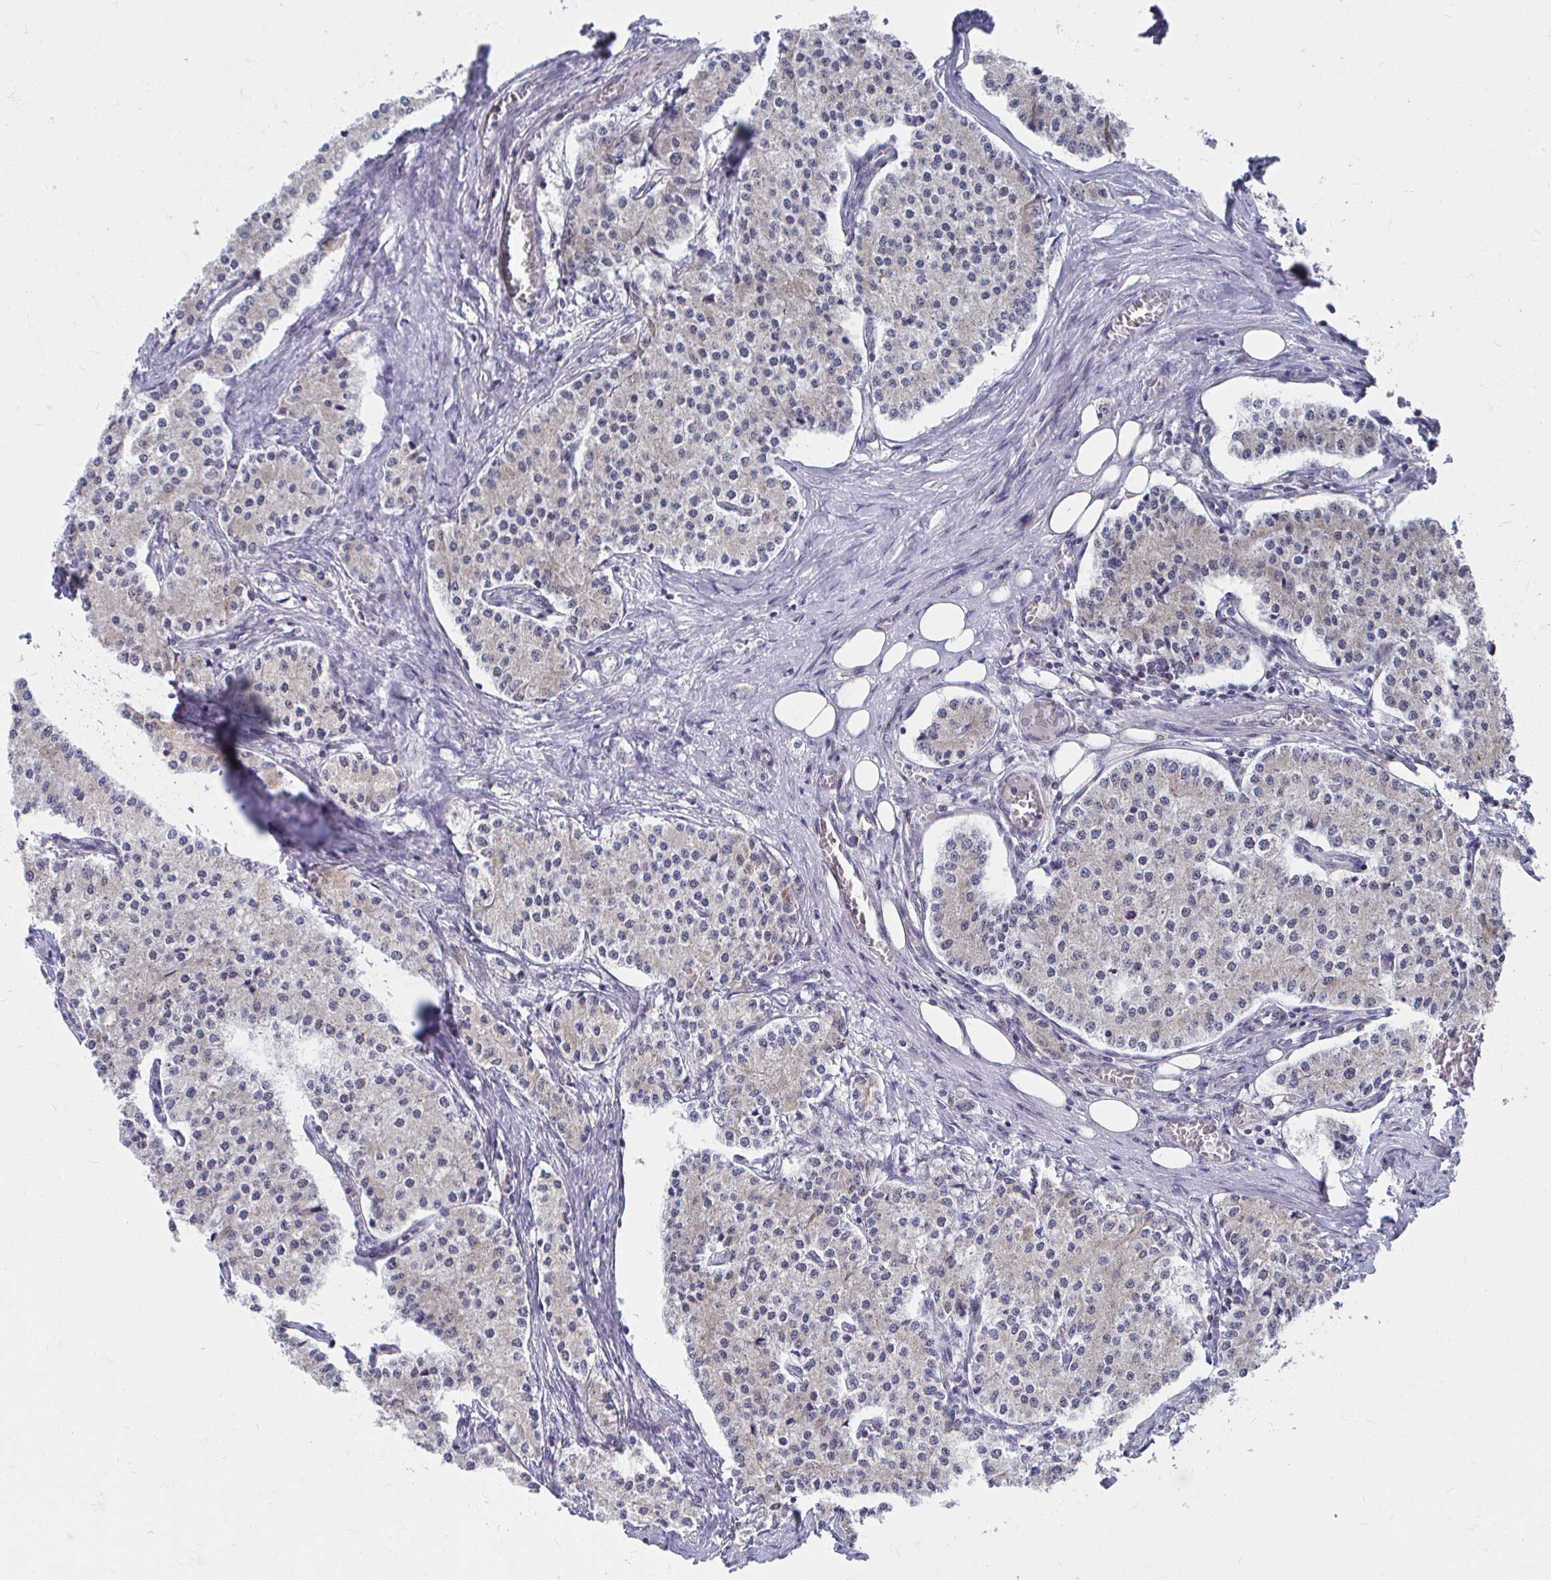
{"staining": {"intensity": "weak", "quantity": "<25%", "location": "cytoplasmic/membranous"}, "tissue": "carcinoid", "cell_type": "Tumor cells", "image_type": "cancer", "snomed": [{"axis": "morphology", "description": "Carcinoid, malignant, NOS"}, {"axis": "topography", "description": "Colon"}], "caption": "This photomicrograph is of carcinoid stained with IHC to label a protein in brown with the nuclei are counter-stained blue. There is no positivity in tumor cells.", "gene": "PEX3", "patient": {"sex": "female", "age": 52}}